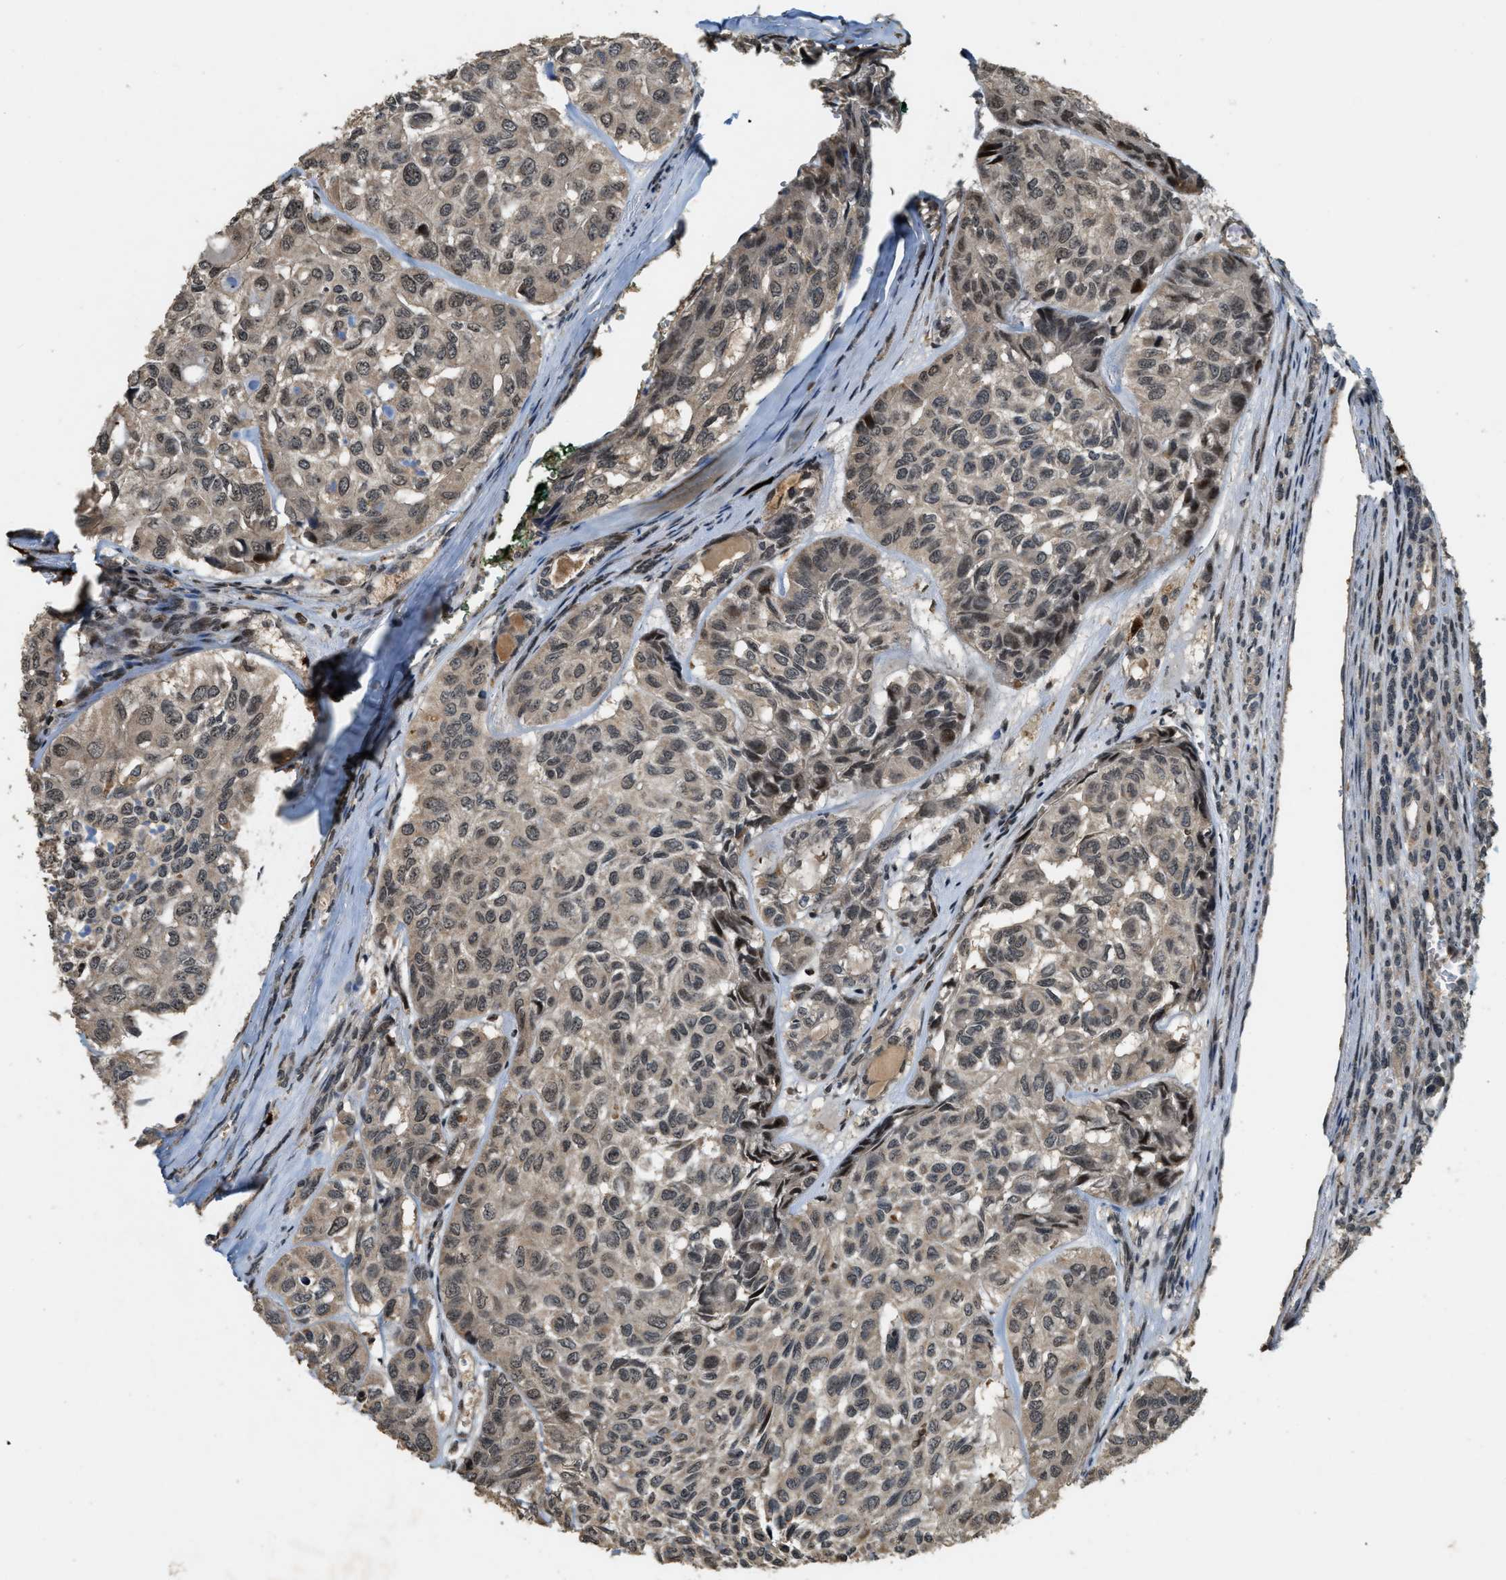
{"staining": {"intensity": "weak", "quantity": ">75%", "location": "cytoplasmic/membranous"}, "tissue": "head and neck cancer", "cell_type": "Tumor cells", "image_type": "cancer", "snomed": [{"axis": "morphology", "description": "Adenocarcinoma, NOS"}, {"axis": "topography", "description": "Salivary gland, NOS"}, {"axis": "topography", "description": "Head-Neck"}], "caption": "Immunohistochemistry photomicrograph of neoplastic tissue: head and neck cancer (adenocarcinoma) stained using immunohistochemistry (IHC) reveals low levels of weak protein expression localized specifically in the cytoplasmic/membranous of tumor cells, appearing as a cytoplasmic/membranous brown color.", "gene": "RNF141", "patient": {"sex": "female", "age": 76}}